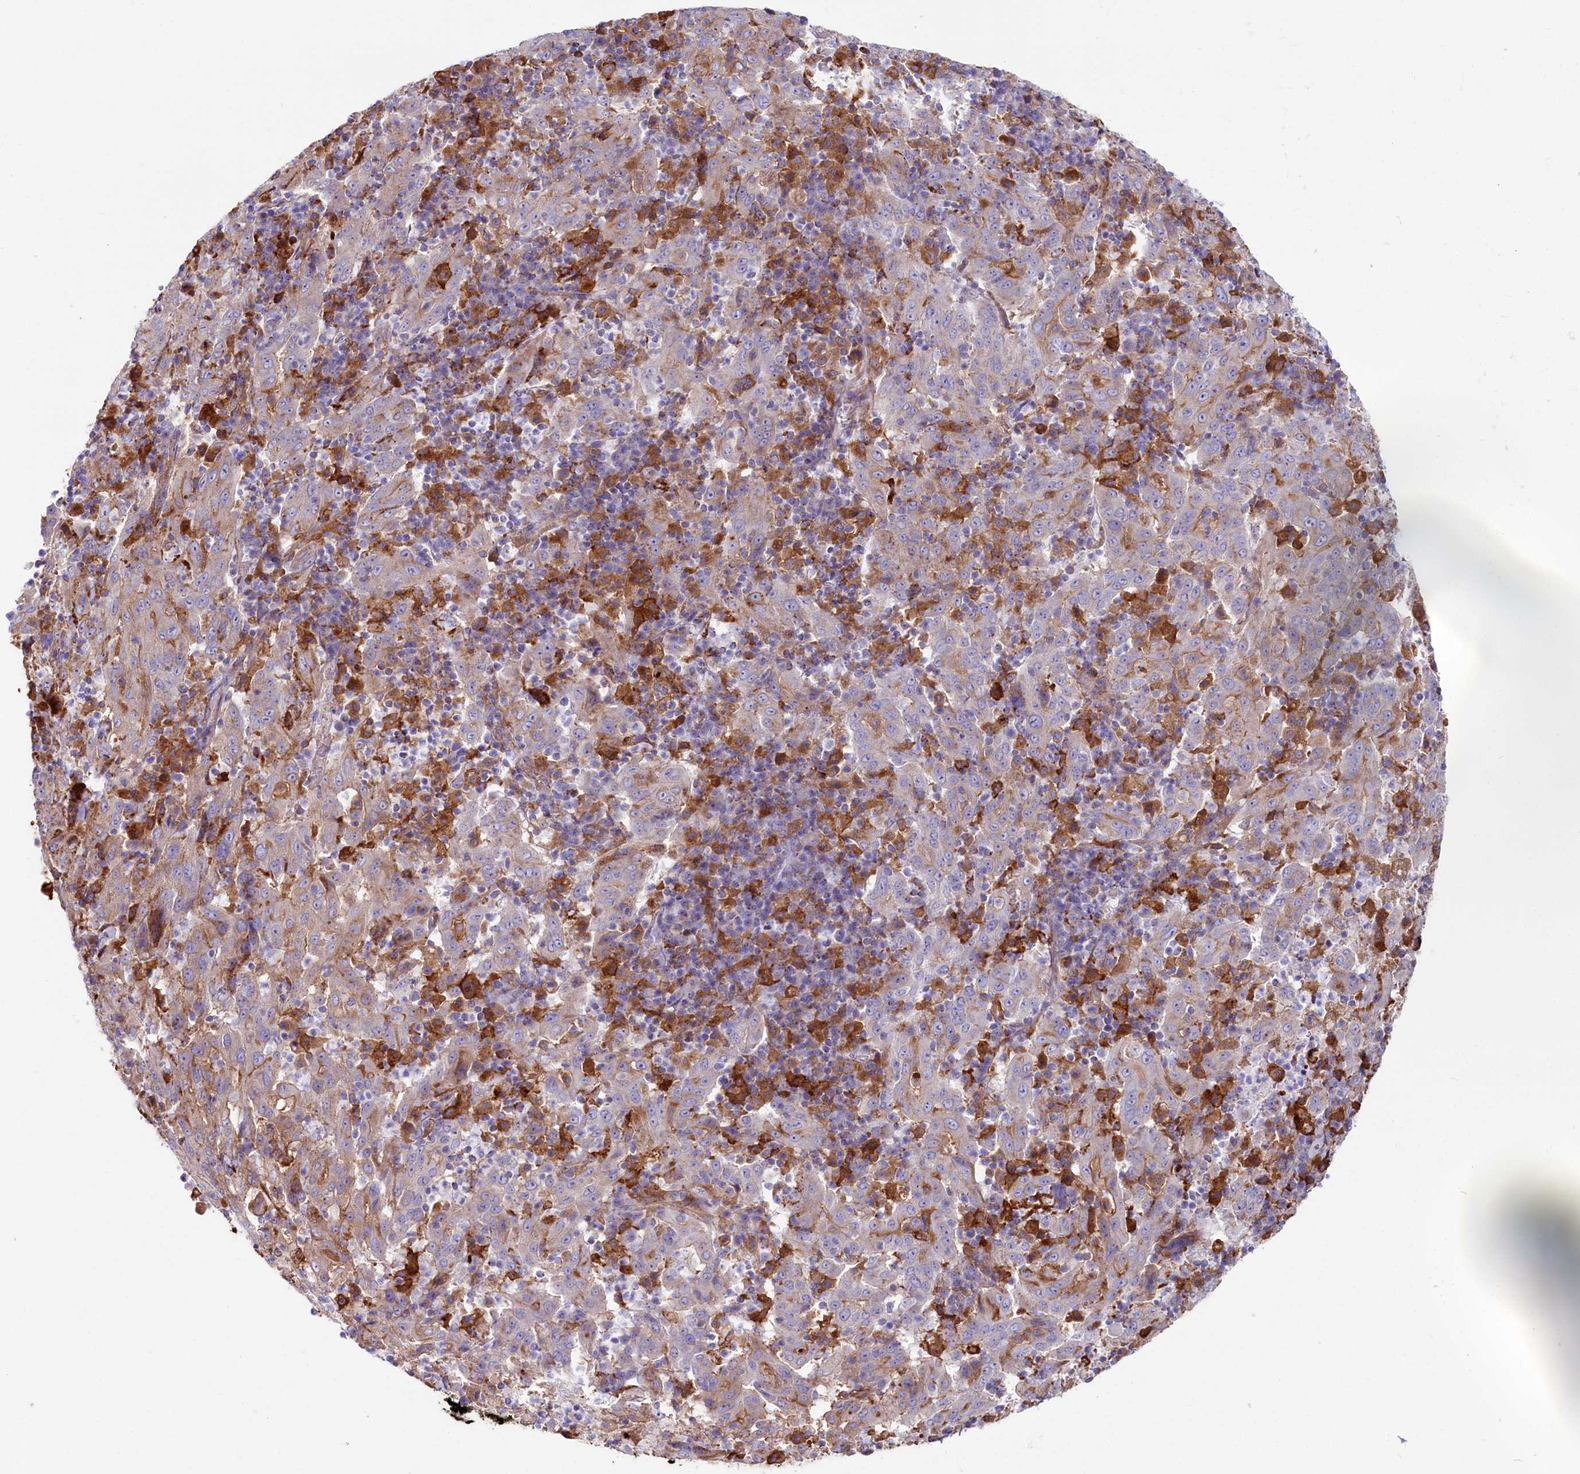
{"staining": {"intensity": "negative", "quantity": "none", "location": "none"}, "tissue": "pancreatic cancer", "cell_type": "Tumor cells", "image_type": "cancer", "snomed": [{"axis": "morphology", "description": "Adenocarcinoma, NOS"}, {"axis": "topography", "description": "Pancreas"}], "caption": "Pancreatic adenocarcinoma stained for a protein using IHC displays no positivity tumor cells.", "gene": "IL20RA", "patient": {"sex": "male", "age": 63}}